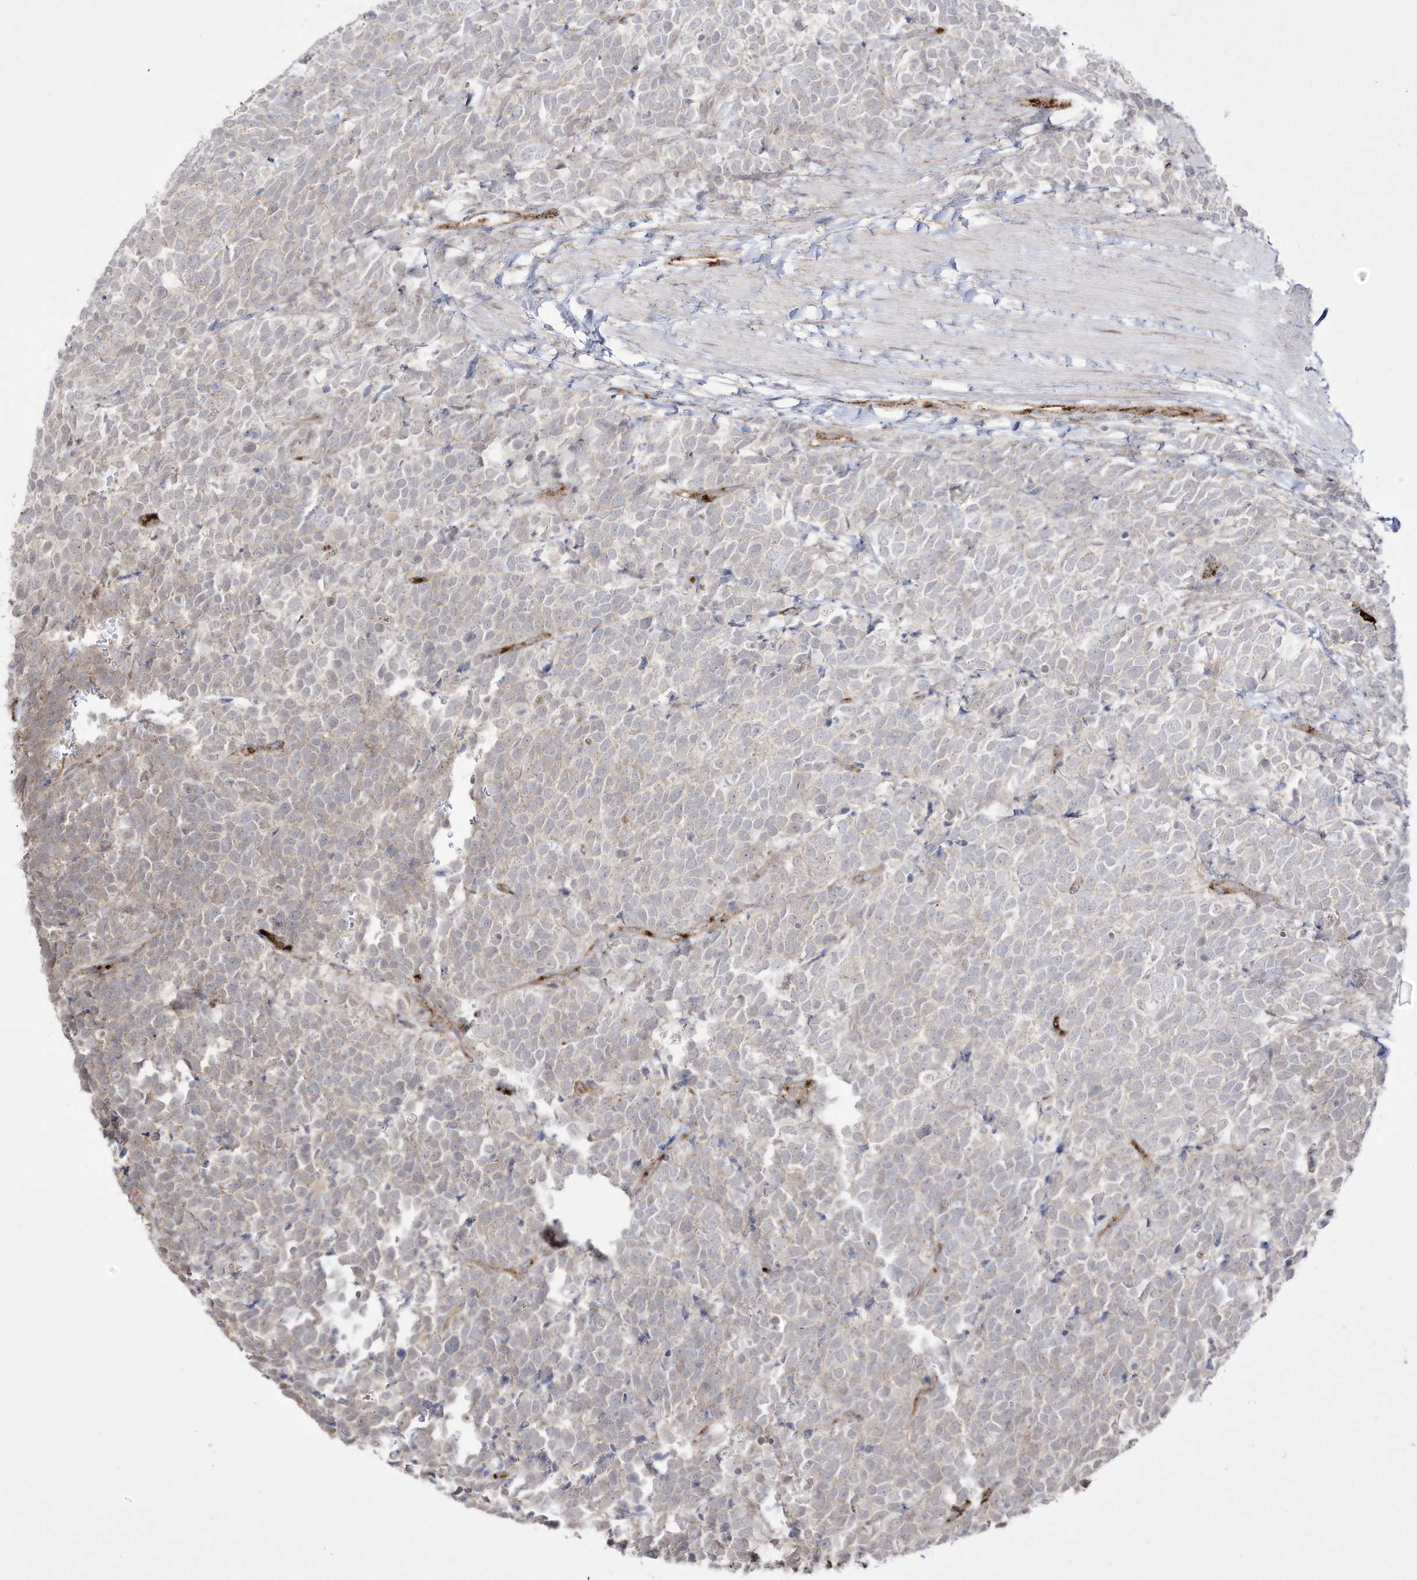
{"staining": {"intensity": "weak", "quantity": "<25%", "location": "cytoplasmic/membranous"}, "tissue": "urothelial cancer", "cell_type": "Tumor cells", "image_type": "cancer", "snomed": [{"axis": "morphology", "description": "Urothelial carcinoma, High grade"}, {"axis": "topography", "description": "Urinary bladder"}], "caption": "Immunohistochemical staining of human urothelial carcinoma (high-grade) displays no significant positivity in tumor cells. (Brightfield microscopy of DAB IHC at high magnification).", "gene": "ZGRF1", "patient": {"sex": "female", "age": 82}}